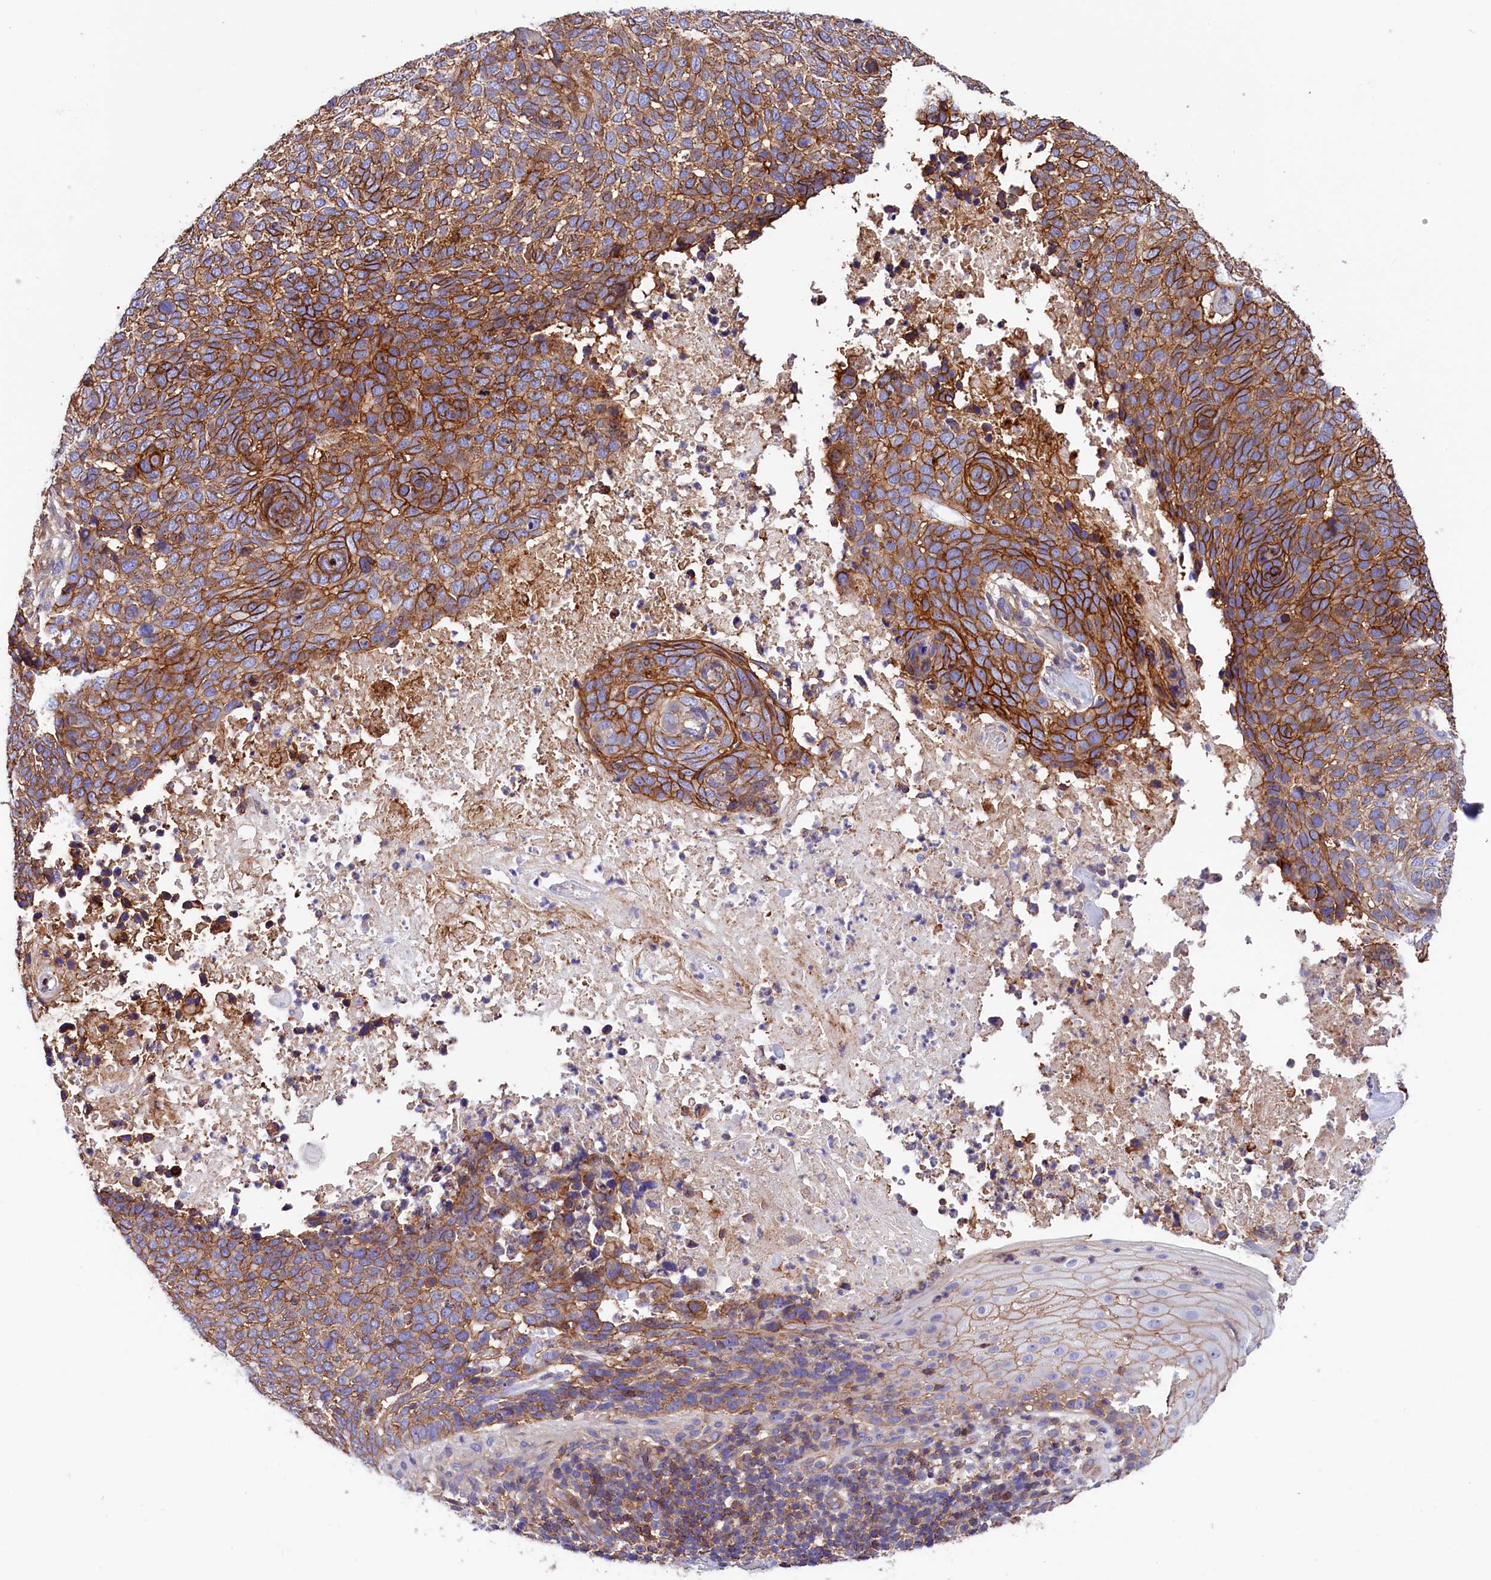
{"staining": {"intensity": "strong", "quantity": "25%-75%", "location": "cytoplasmic/membranous"}, "tissue": "skin cancer", "cell_type": "Tumor cells", "image_type": "cancer", "snomed": [{"axis": "morphology", "description": "Basal cell carcinoma"}, {"axis": "topography", "description": "Skin"}], "caption": "Strong cytoplasmic/membranous expression is appreciated in approximately 25%-75% of tumor cells in skin cancer (basal cell carcinoma).", "gene": "ATP2B4", "patient": {"sex": "female", "age": 64}}